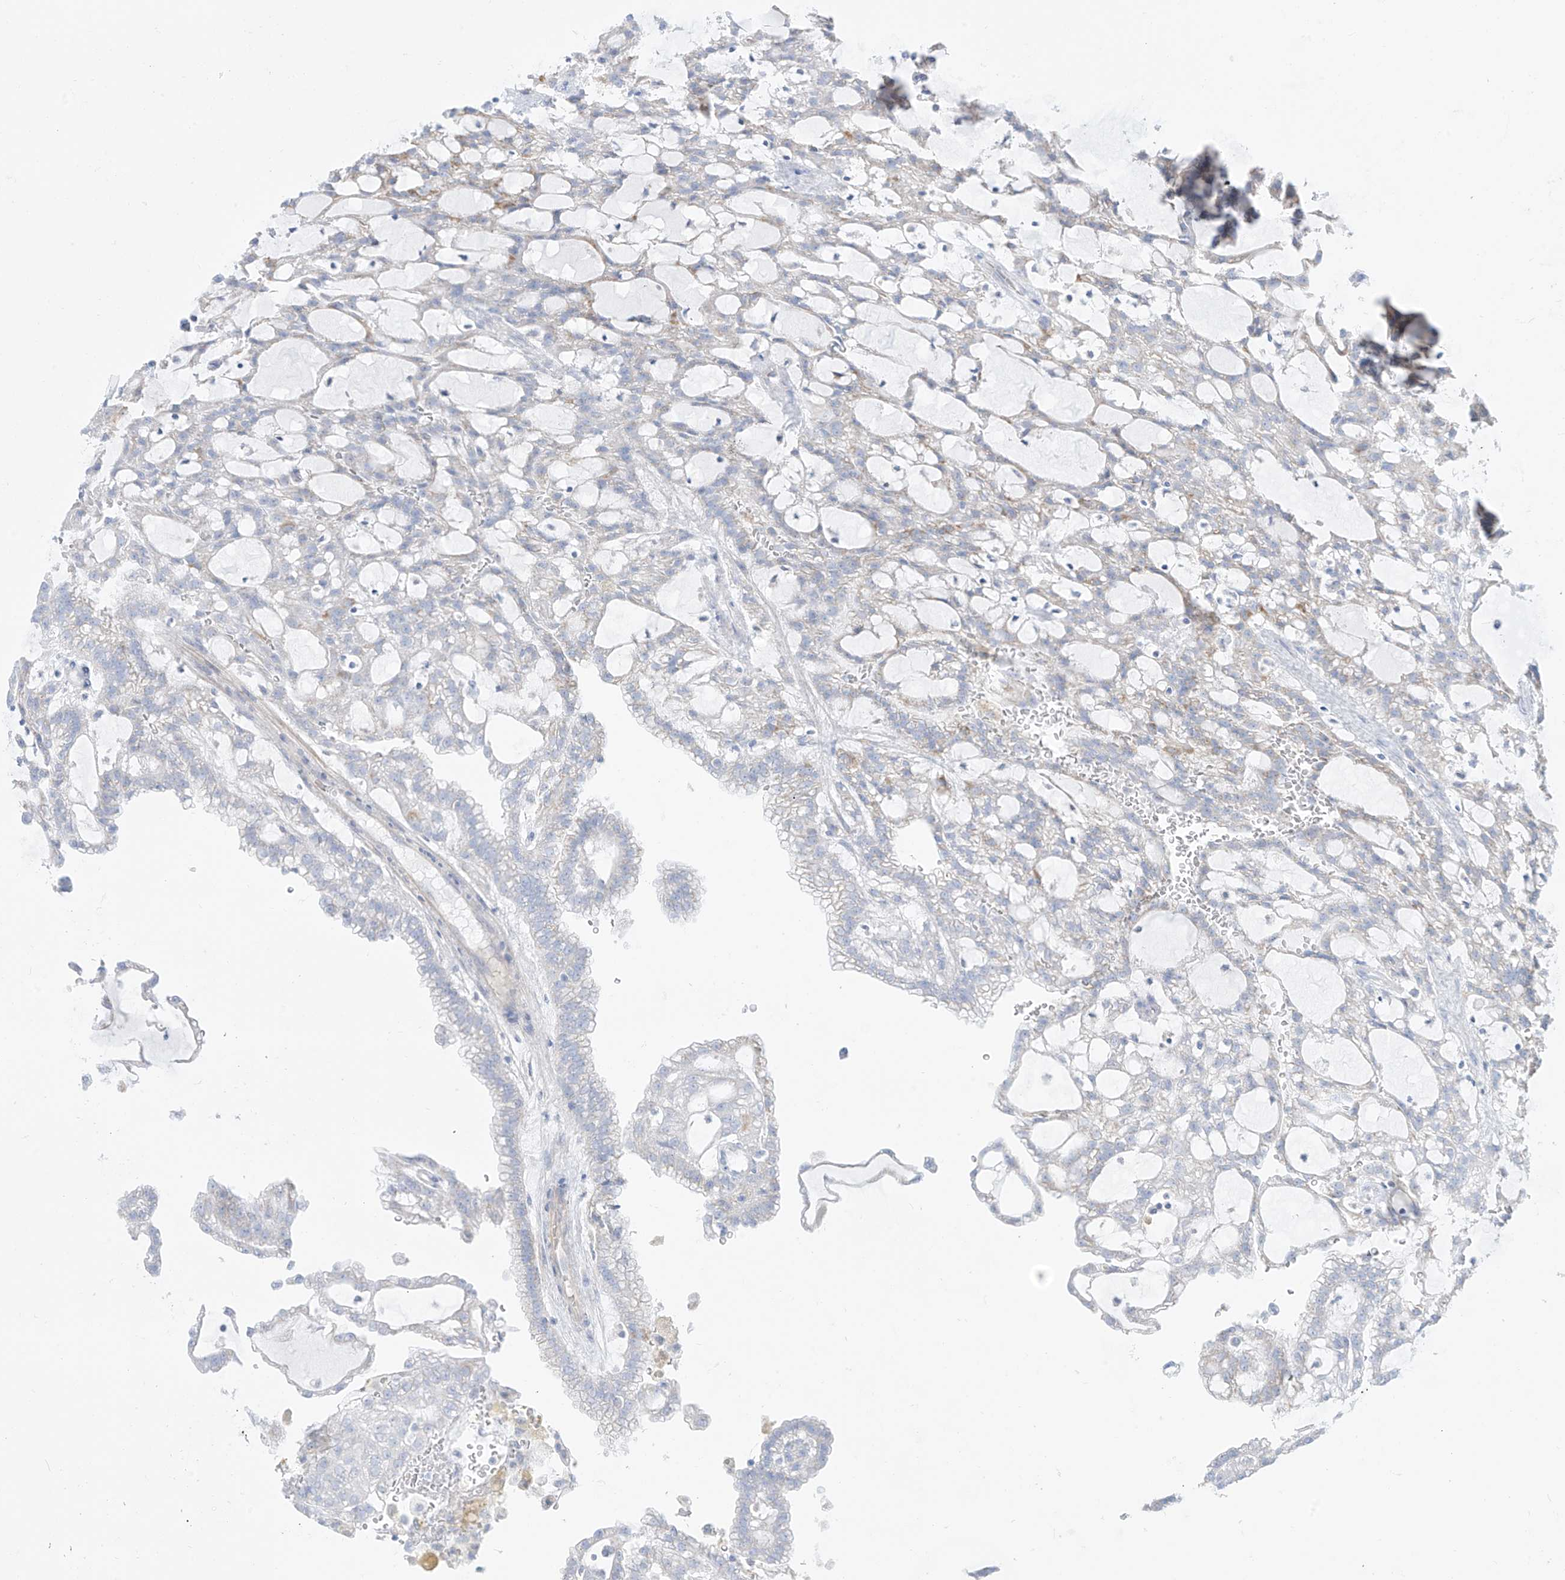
{"staining": {"intensity": "negative", "quantity": "none", "location": "none"}, "tissue": "renal cancer", "cell_type": "Tumor cells", "image_type": "cancer", "snomed": [{"axis": "morphology", "description": "Adenocarcinoma, NOS"}, {"axis": "topography", "description": "Kidney"}], "caption": "Adenocarcinoma (renal) stained for a protein using immunohistochemistry demonstrates no staining tumor cells.", "gene": "SLC26A3", "patient": {"sex": "male", "age": 63}}